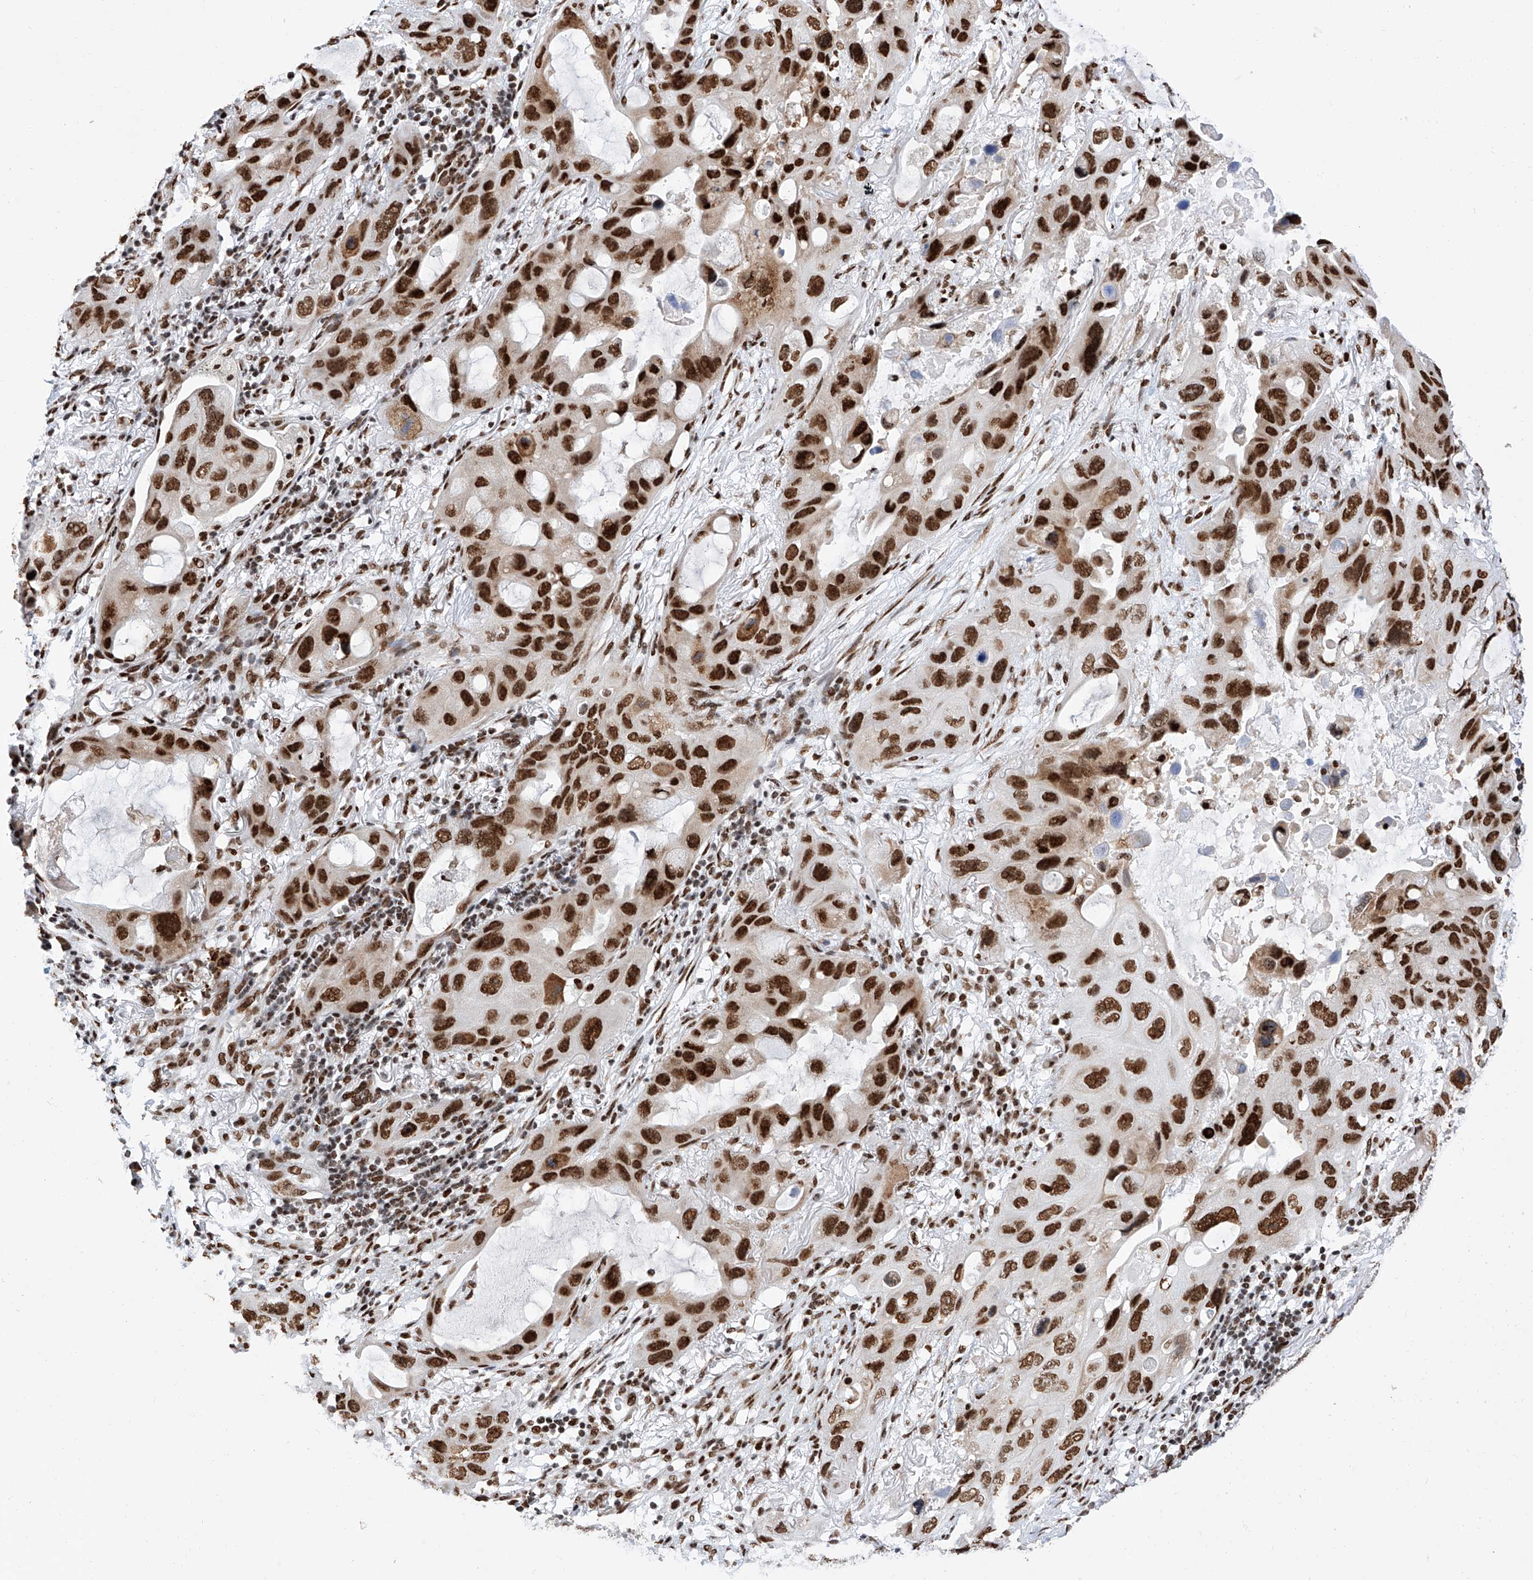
{"staining": {"intensity": "strong", "quantity": ">75%", "location": "nuclear"}, "tissue": "lung cancer", "cell_type": "Tumor cells", "image_type": "cancer", "snomed": [{"axis": "morphology", "description": "Squamous cell carcinoma, NOS"}, {"axis": "topography", "description": "Lung"}], "caption": "Lung cancer (squamous cell carcinoma) stained with a brown dye shows strong nuclear positive expression in about >75% of tumor cells.", "gene": "SRSF6", "patient": {"sex": "female", "age": 73}}